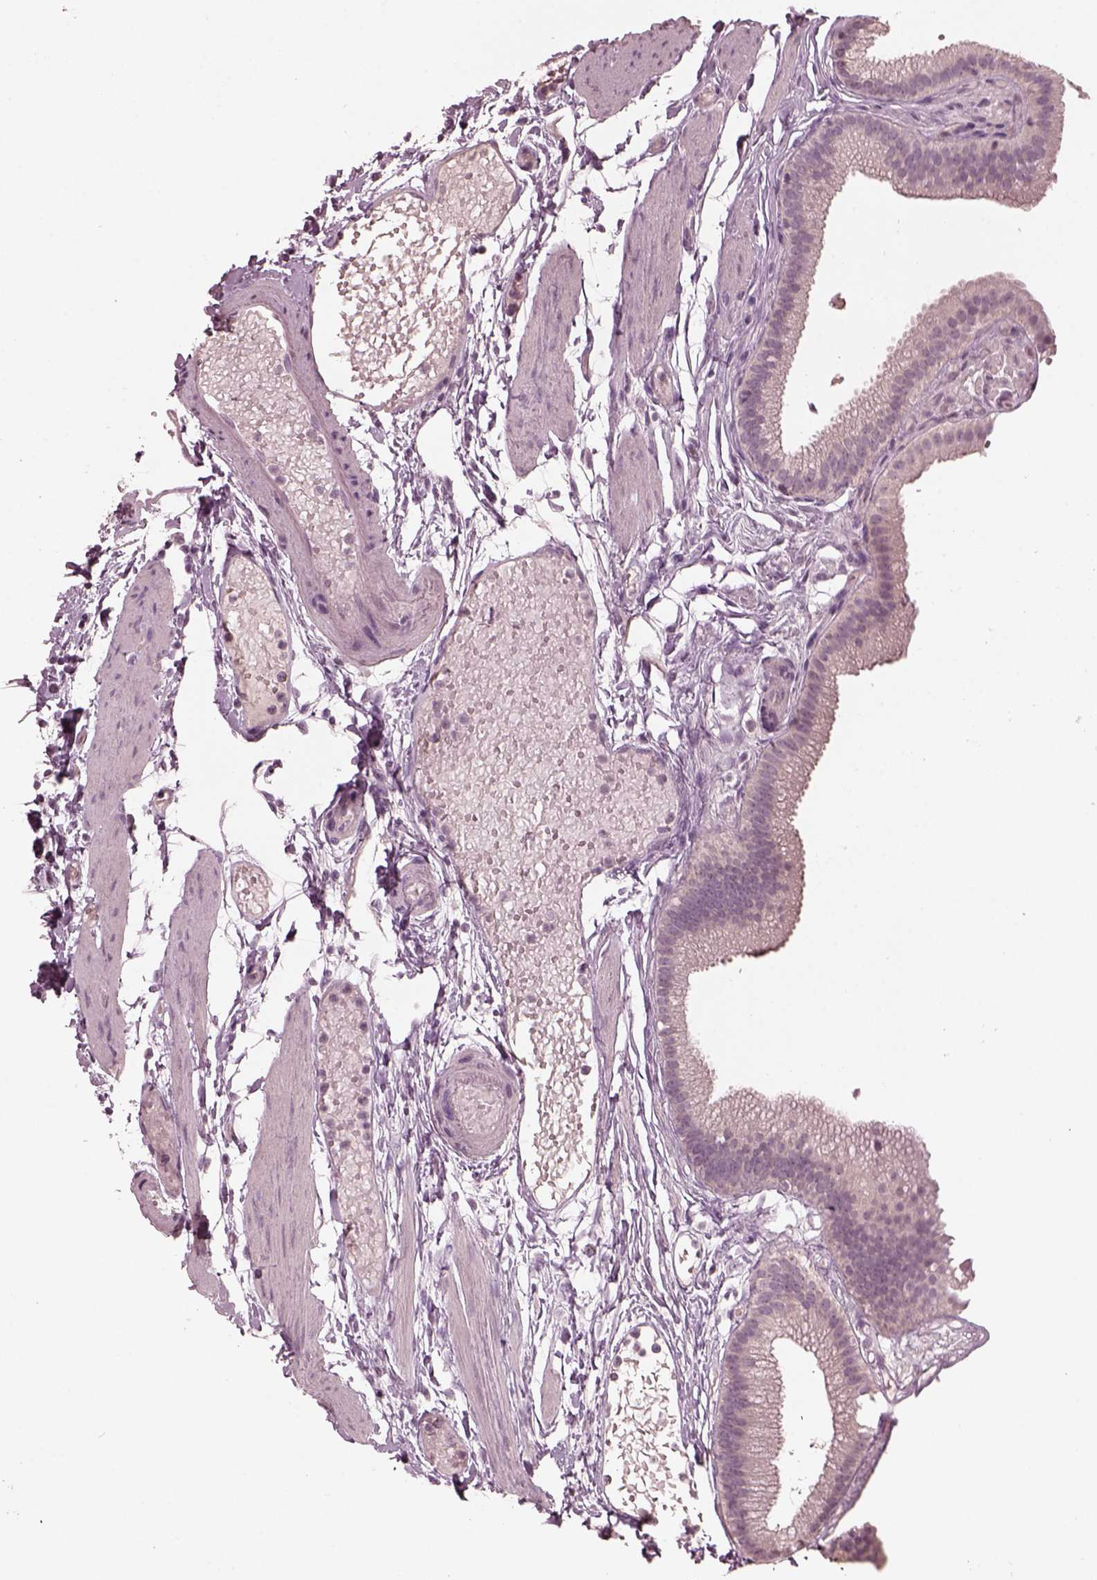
{"staining": {"intensity": "negative", "quantity": "none", "location": "none"}, "tissue": "gallbladder", "cell_type": "Glandular cells", "image_type": "normal", "snomed": [{"axis": "morphology", "description": "Normal tissue, NOS"}, {"axis": "topography", "description": "Gallbladder"}], "caption": "Micrograph shows no significant protein expression in glandular cells of normal gallbladder.", "gene": "RGS7", "patient": {"sex": "female", "age": 45}}